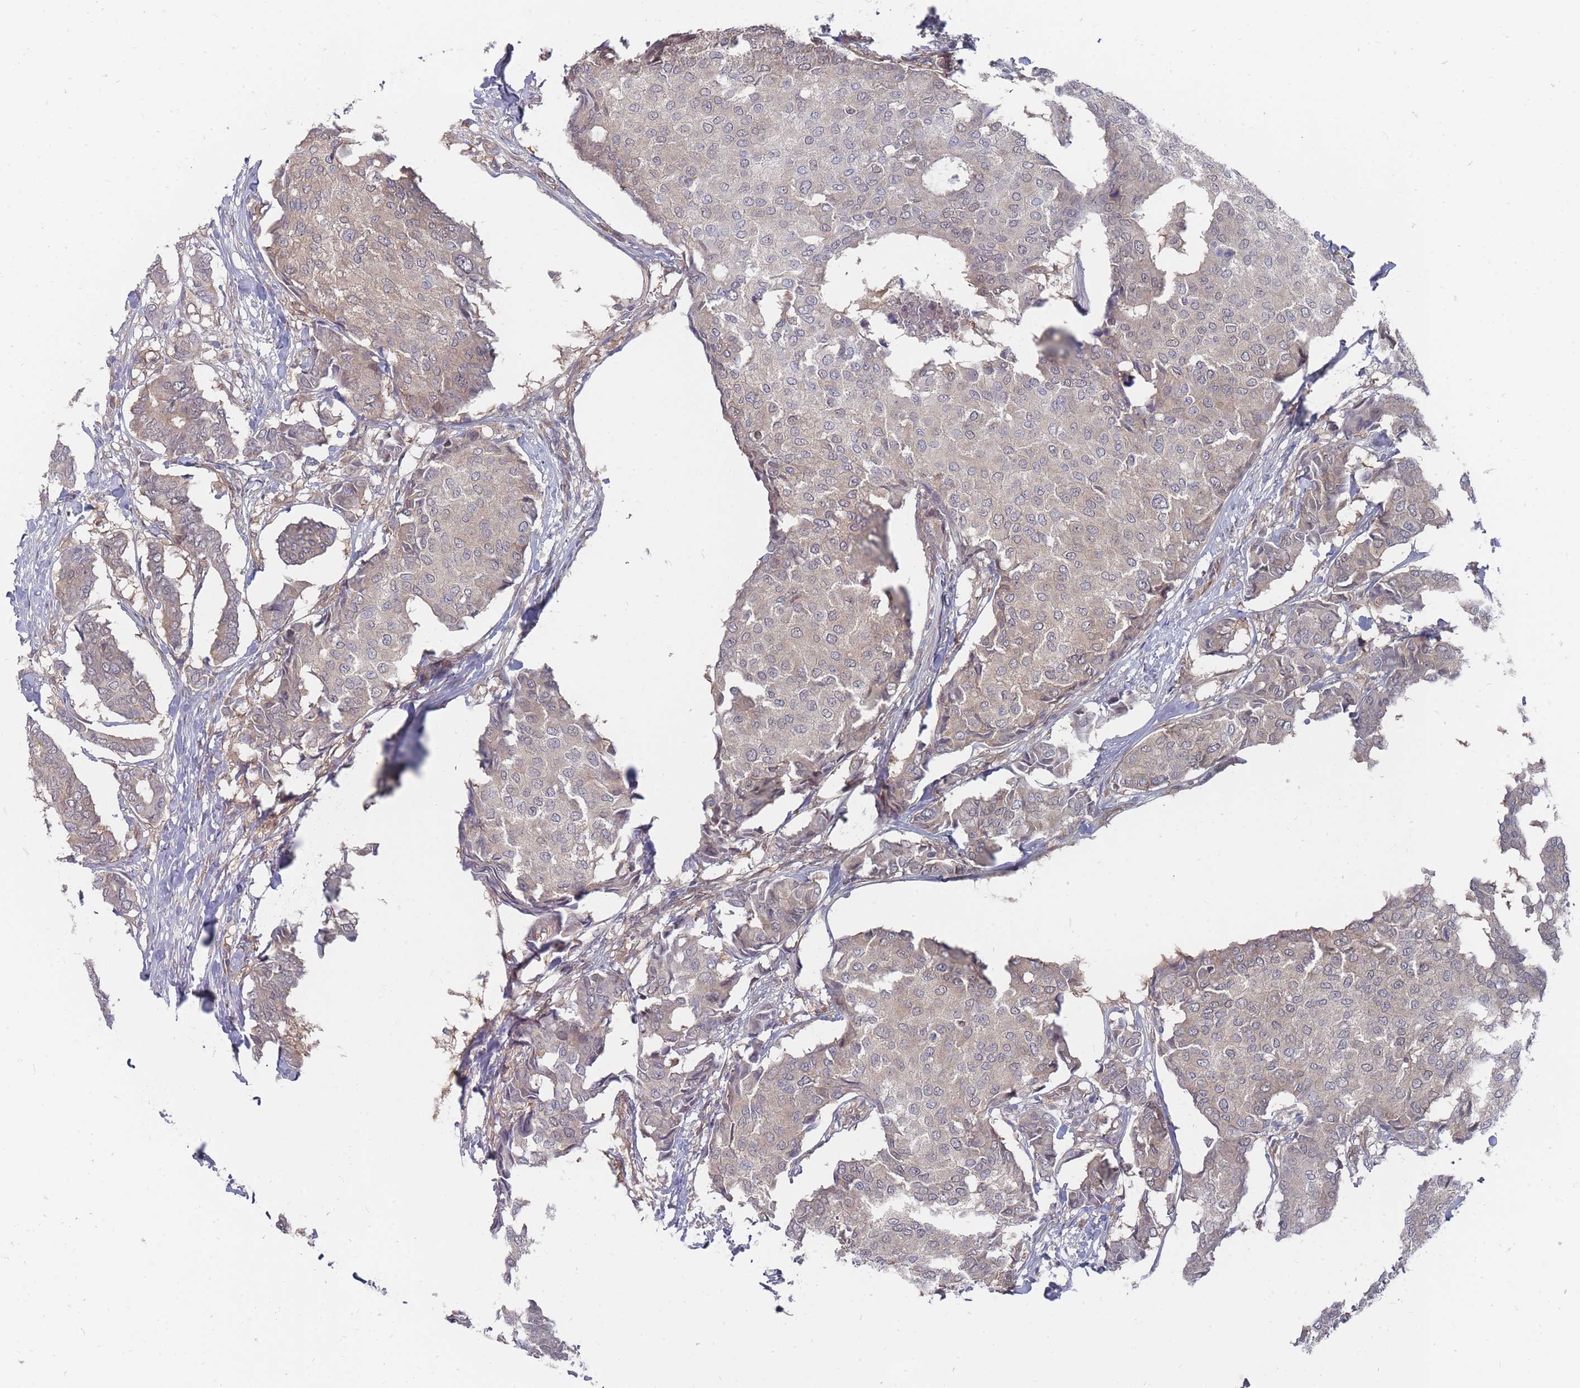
{"staining": {"intensity": "weak", "quantity": "<25%", "location": "cytoplasmic/membranous,nuclear"}, "tissue": "breast cancer", "cell_type": "Tumor cells", "image_type": "cancer", "snomed": [{"axis": "morphology", "description": "Duct carcinoma"}, {"axis": "topography", "description": "Breast"}], "caption": "Tumor cells are negative for brown protein staining in breast cancer (invasive ductal carcinoma).", "gene": "NKD1", "patient": {"sex": "female", "age": 75}}